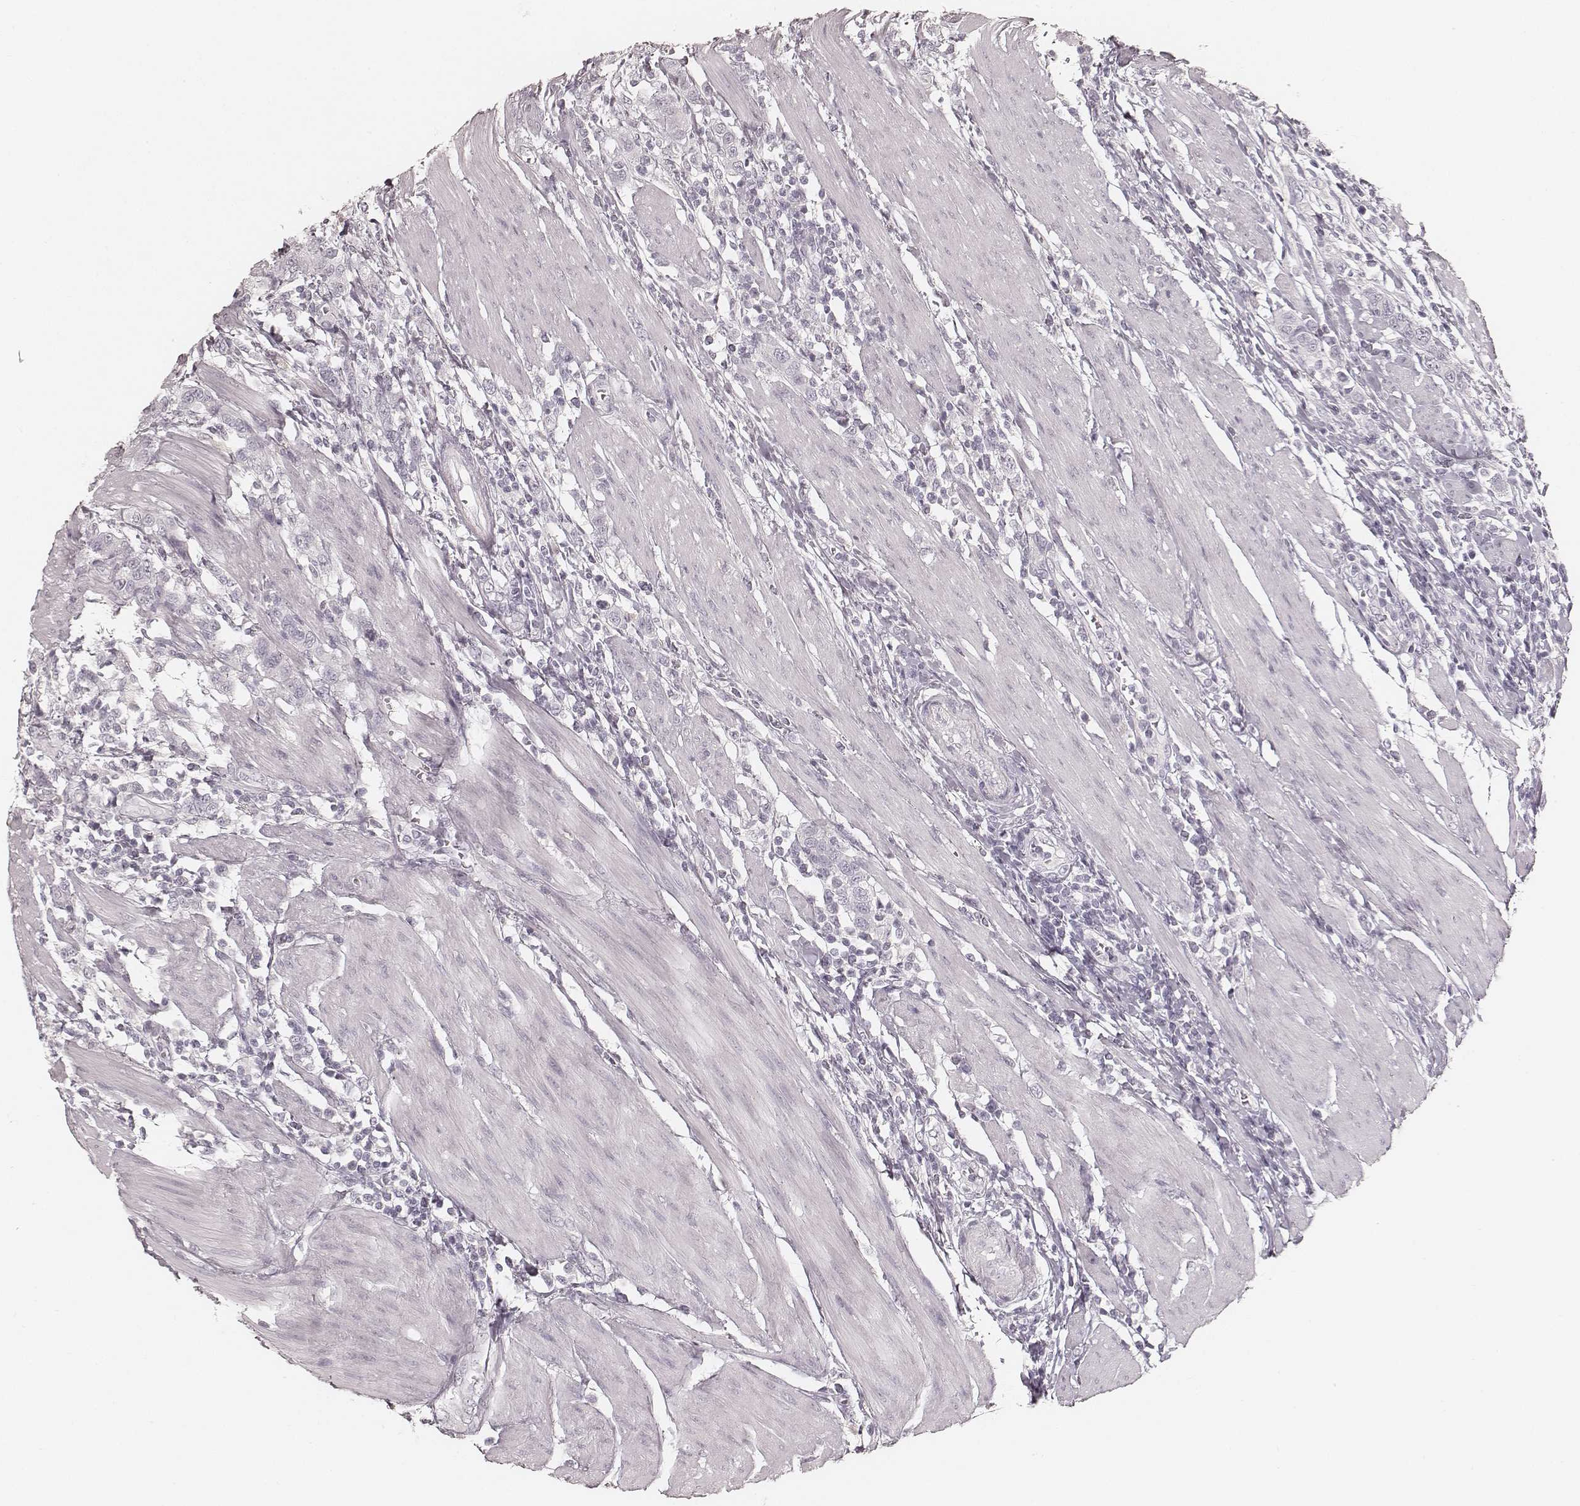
{"staining": {"intensity": "negative", "quantity": "none", "location": "none"}, "tissue": "urothelial cancer", "cell_type": "Tumor cells", "image_type": "cancer", "snomed": [{"axis": "morphology", "description": "Urothelial carcinoma, High grade"}, {"axis": "topography", "description": "Urinary bladder"}], "caption": "Image shows no protein expression in tumor cells of high-grade urothelial carcinoma tissue.", "gene": "KRT26", "patient": {"sex": "female", "age": 58}}